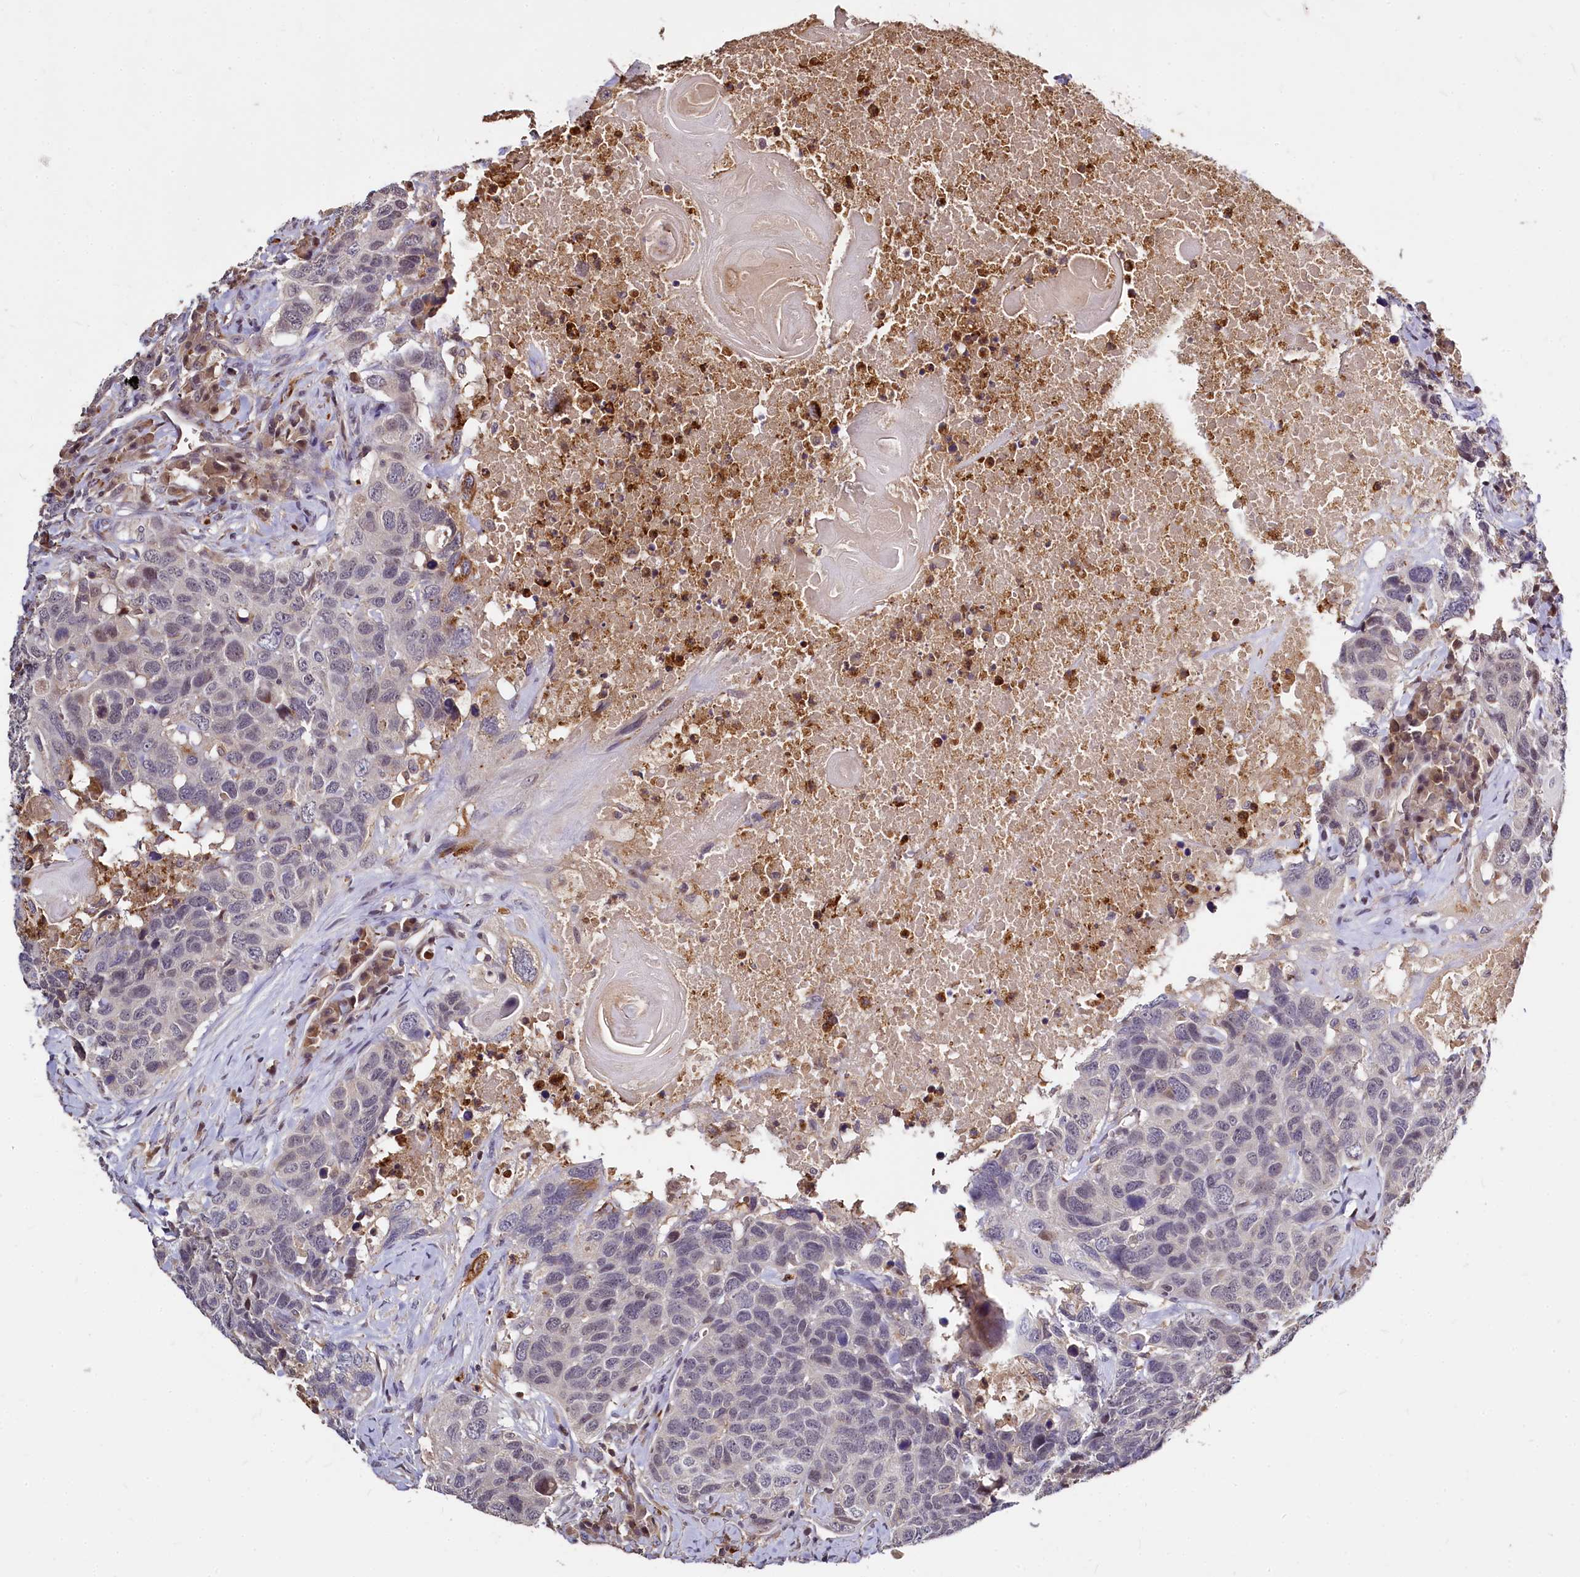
{"staining": {"intensity": "negative", "quantity": "none", "location": "none"}, "tissue": "head and neck cancer", "cell_type": "Tumor cells", "image_type": "cancer", "snomed": [{"axis": "morphology", "description": "Squamous cell carcinoma, NOS"}, {"axis": "topography", "description": "Head-Neck"}], "caption": "An immunohistochemistry (IHC) image of head and neck squamous cell carcinoma is shown. There is no staining in tumor cells of head and neck squamous cell carcinoma. (DAB immunohistochemistry (IHC), high magnification).", "gene": "ATG101", "patient": {"sex": "male", "age": 66}}